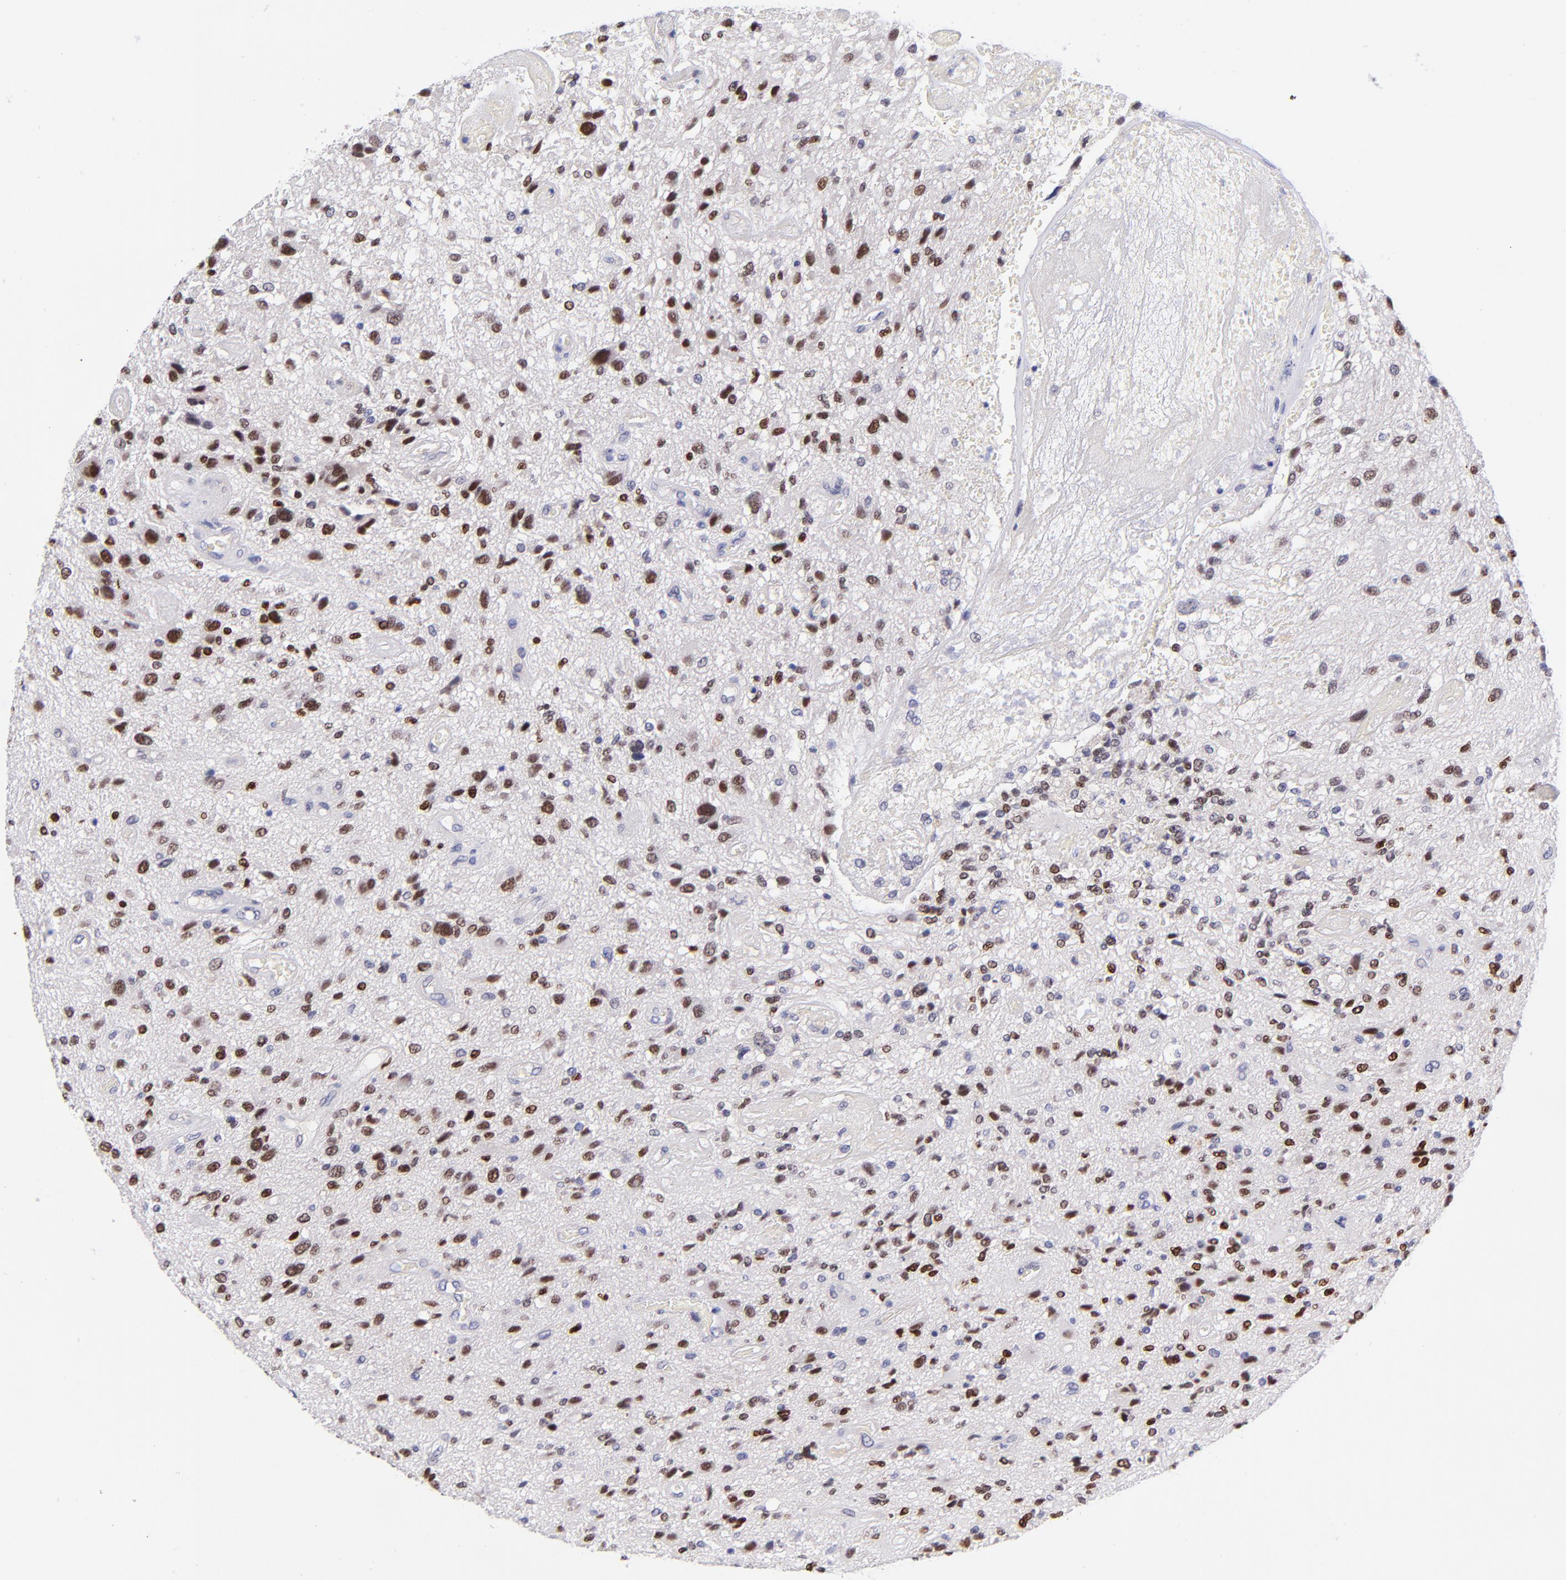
{"staining": {"intensity": "moderate", "quantity": "25%-75%", "location": "nuclear"}, "tissue": "glioma", "cell_type": "Tumor cells", "image_type": "cancer", "snomed": [{"axis": "morphology", "description": "Normal tissue, NOS"}, {"axis": "morphology", "description": "Glioma, malignant, High grade"}, {"axis": "topography", "description": "Cerebral cortex"}], "caption": "Immunohistochemistry (DAB (3,3'-diaminobenzidine)) staining of human glioma shows moderate nuclear protein staining in about 25%-75% of tumor cells. The staining was performed using DAB (3,3'-diaminobenzidine) to visualize the protein expression in brown, while the nuclei were stained in blue with hematoxylin (Magnification: 20x).", "gene": "SOX6", "patient": {"sex": "male", "age": 75}}